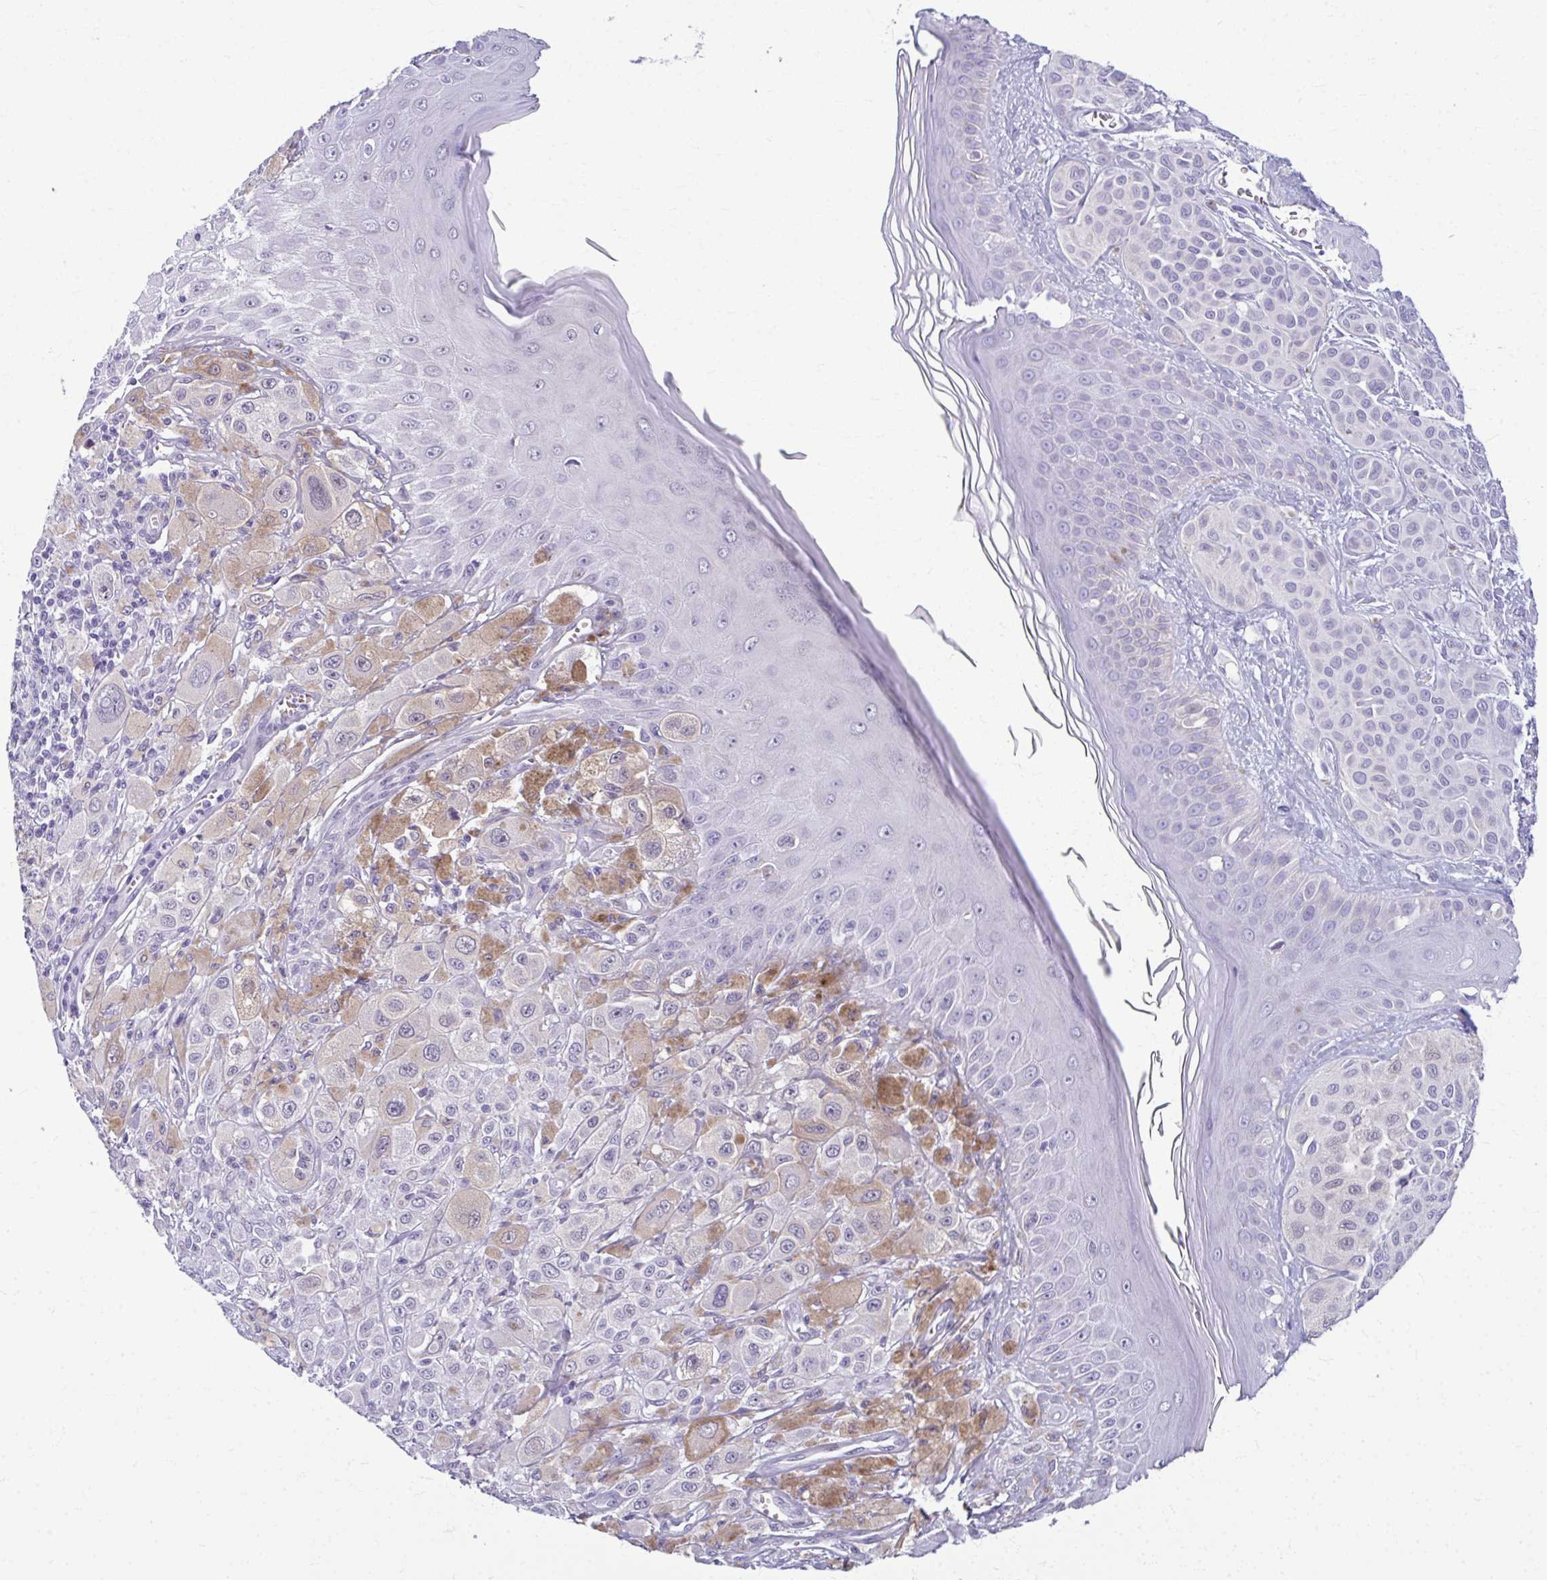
{"staining": {"intensity": "negative", "quantity": "none", "location": "none"}, "tissue": "melanoma", "cell_type": "Tumor cells", "image_type": "cancer", "snomed": [{"axis": "morphology", "description": "Malignant melanoma, NOS"}, {"axis": "topography", "description": "Skin"}], "caption": "Tumor cells are negative for protein expression in human malignant melanoma.", "gene": "SERPINI1", "patient": {"sex": "male", "age": 67}}